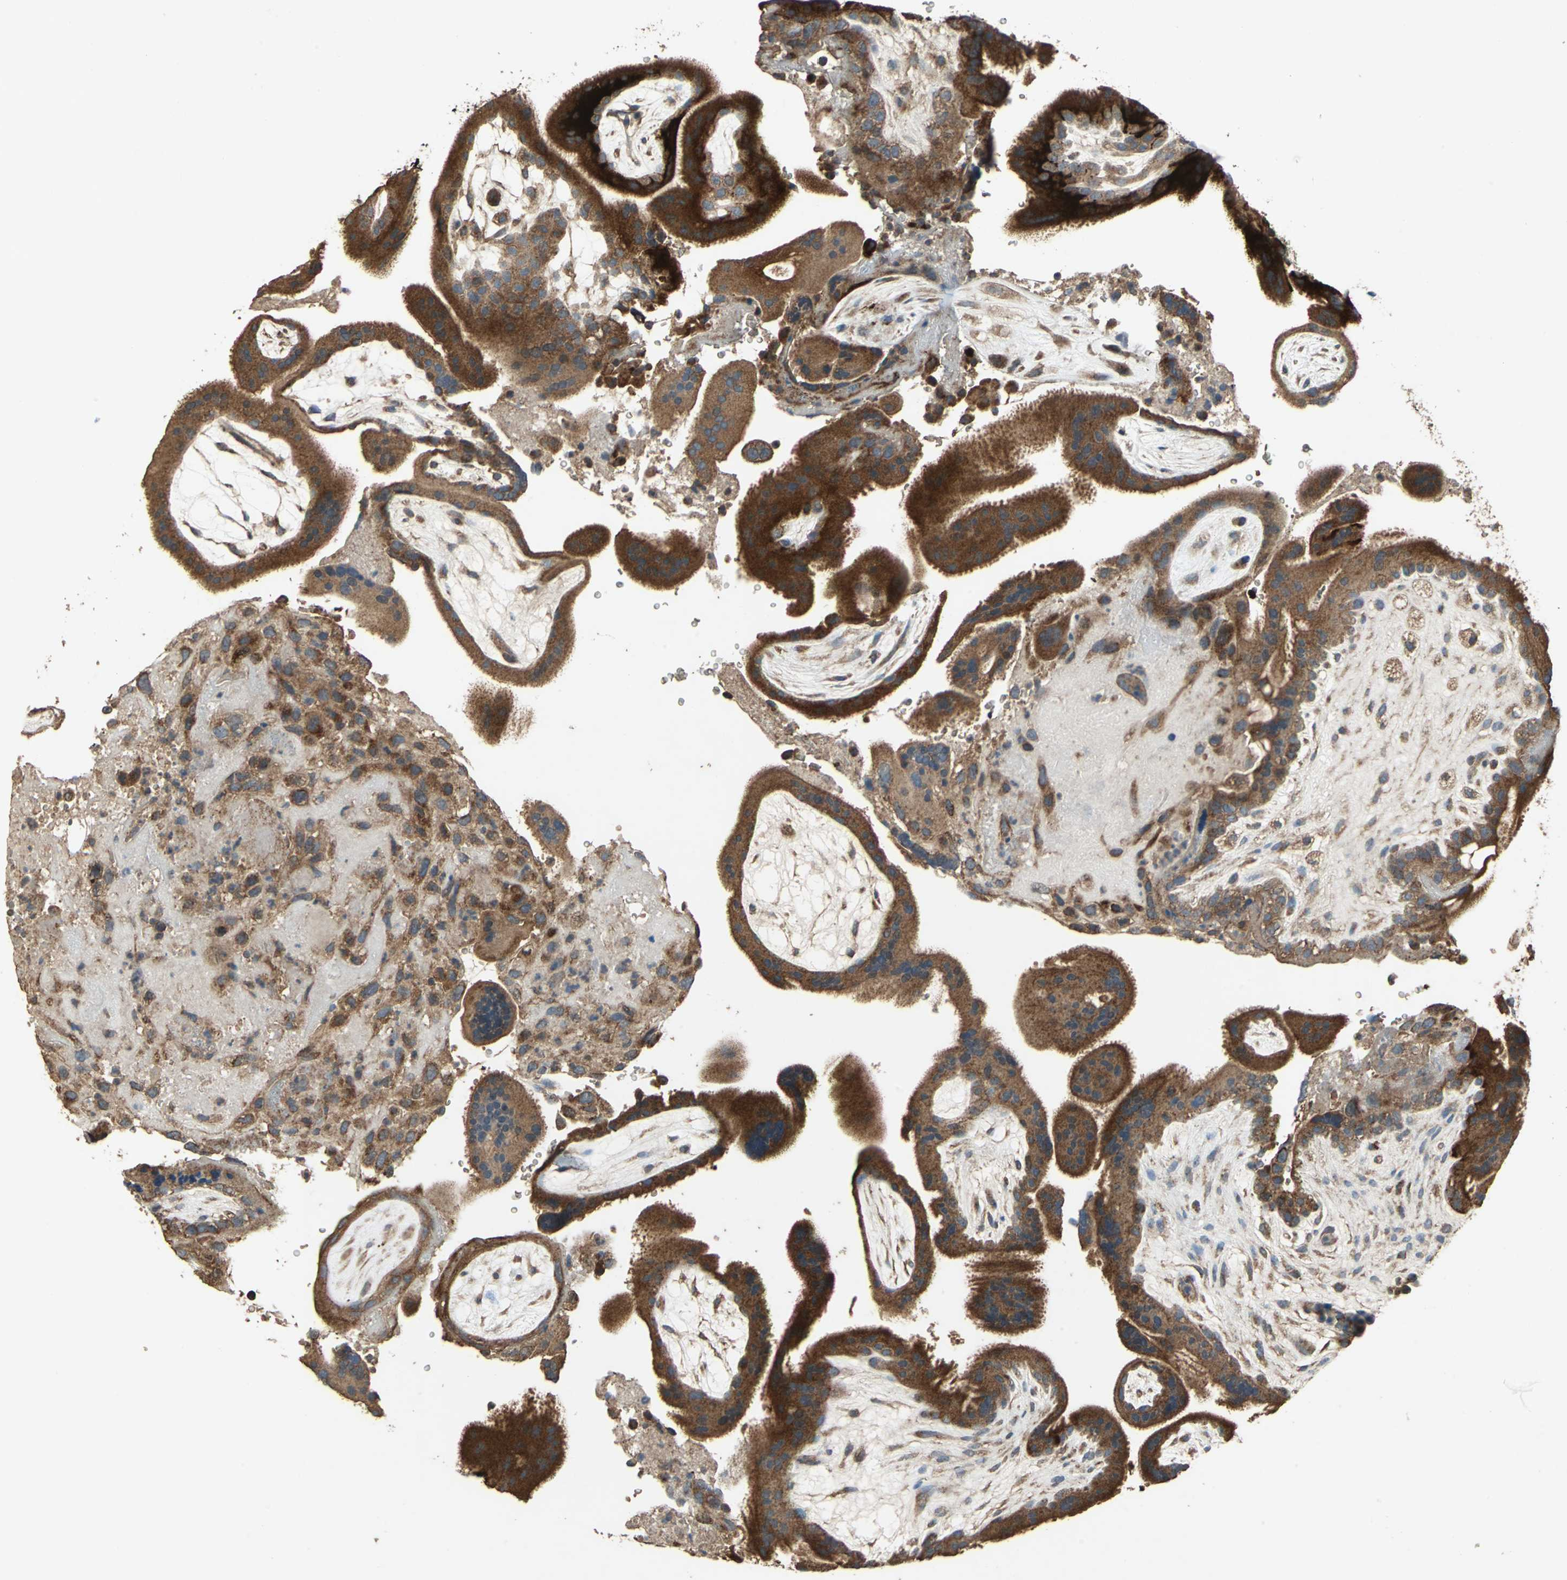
{"staining": {"intensity": "strong", "quantity": ">75%", "location": "cytoplasmic/membranous"}, "tissue": "placenta", "cell_type": "Decidual cells", "image_type": "normal", "snomed": [{"axis": "morphology", "description": "Normal tissue, NOS"}, {"axis": "topography", "description": "Placenta"}], "caption": "Placenta stained for a protein (brown) demonstrates strong cytoplasmic/membranous positive expression in approximately >75% of decidual cells.", "gene": "POLRMT", "patient": {"sex": "female", "age": 19}}